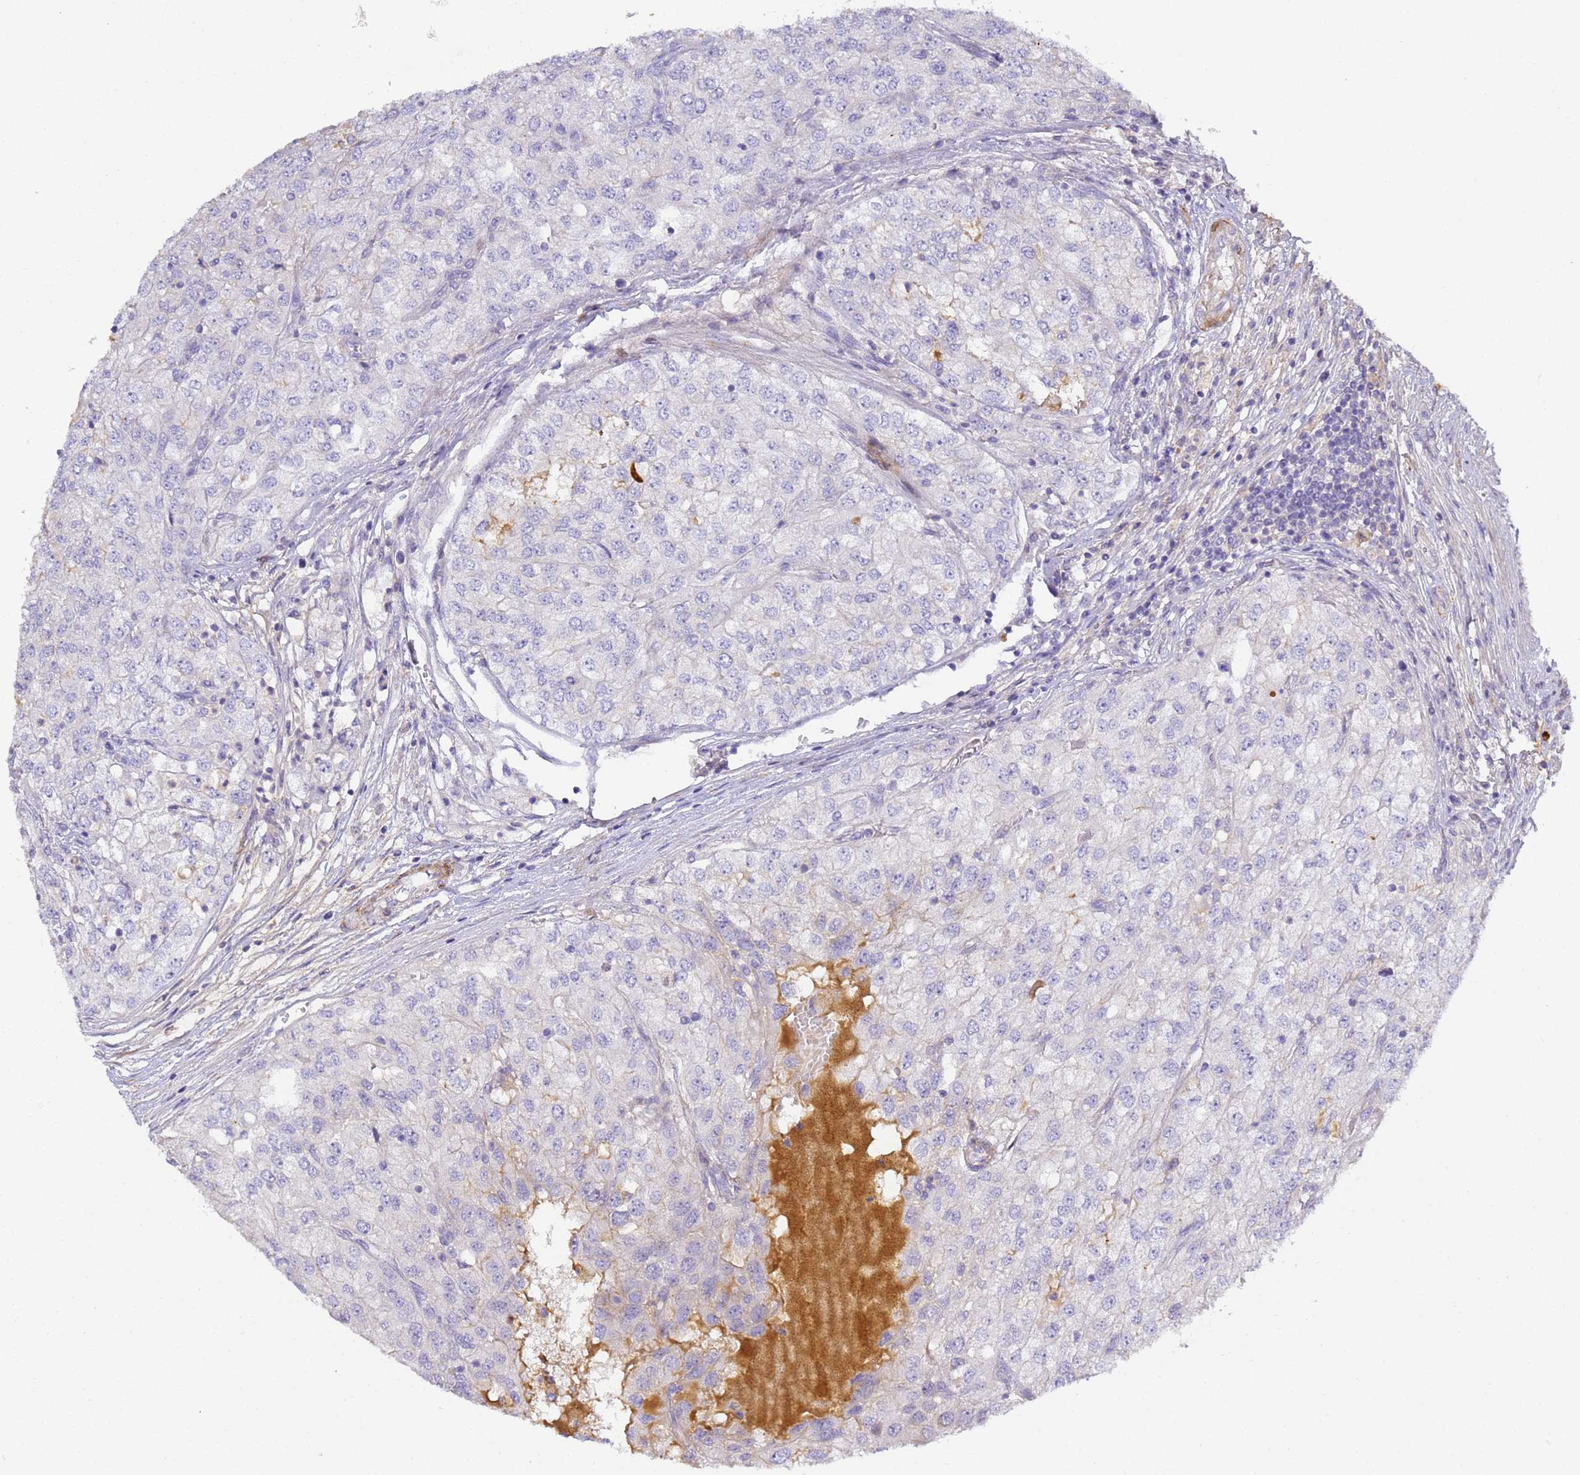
{"staining": {"intensity": "negative", "quantity": "none", "location": "none"}, "tissue": "renal cancer", "cell_type": "Tumor cells", "image_type": "cancer", "snomed": [{"axis": "morphology", "description": "Adenocarcinoma, NOS"}, {"axis": "topography", "description": "Kidney"}], "caption": "There is no significant expression in tumor cells of renal adenocarcinoma.", "gene": "CFH", "patient": {"sex": "female", "age": 54}}